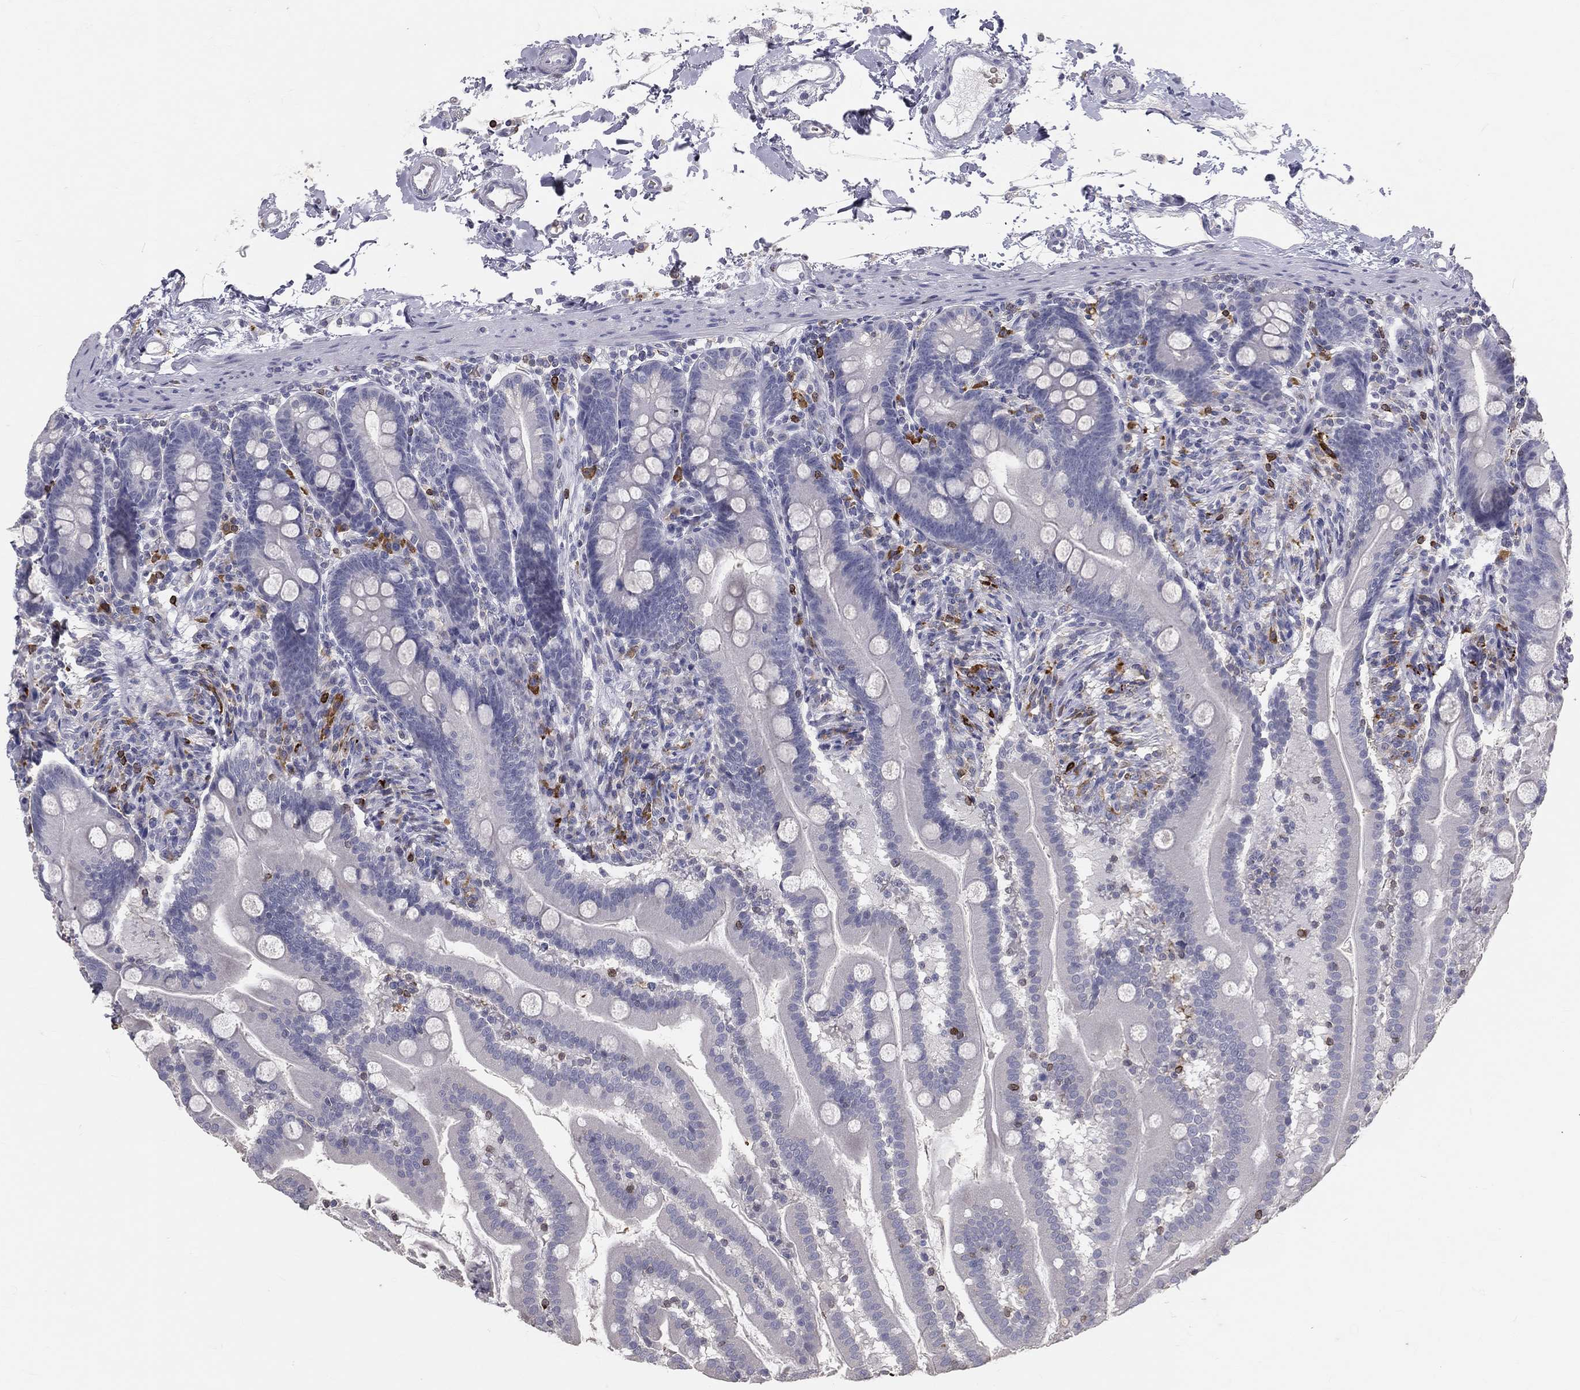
{"staining": {"intensity": "negative", "quantity": "none", "location": "none"}, "tissue": "small intestine", "cell_type": "Glandular cells", "image_type": "normal", "snomed": [{"axis": "morphology", "description": "Normal tissue, NOS"}, {"axis": "topography", "description": "Small intestine"}], "caption": "A high-resolution histopathology image shows IHC staining of normal small intestine, which exhibits no significant positivity in glandular cells.", "gene": "CTSW", "patient": {"sex": "female", "age": 44}}